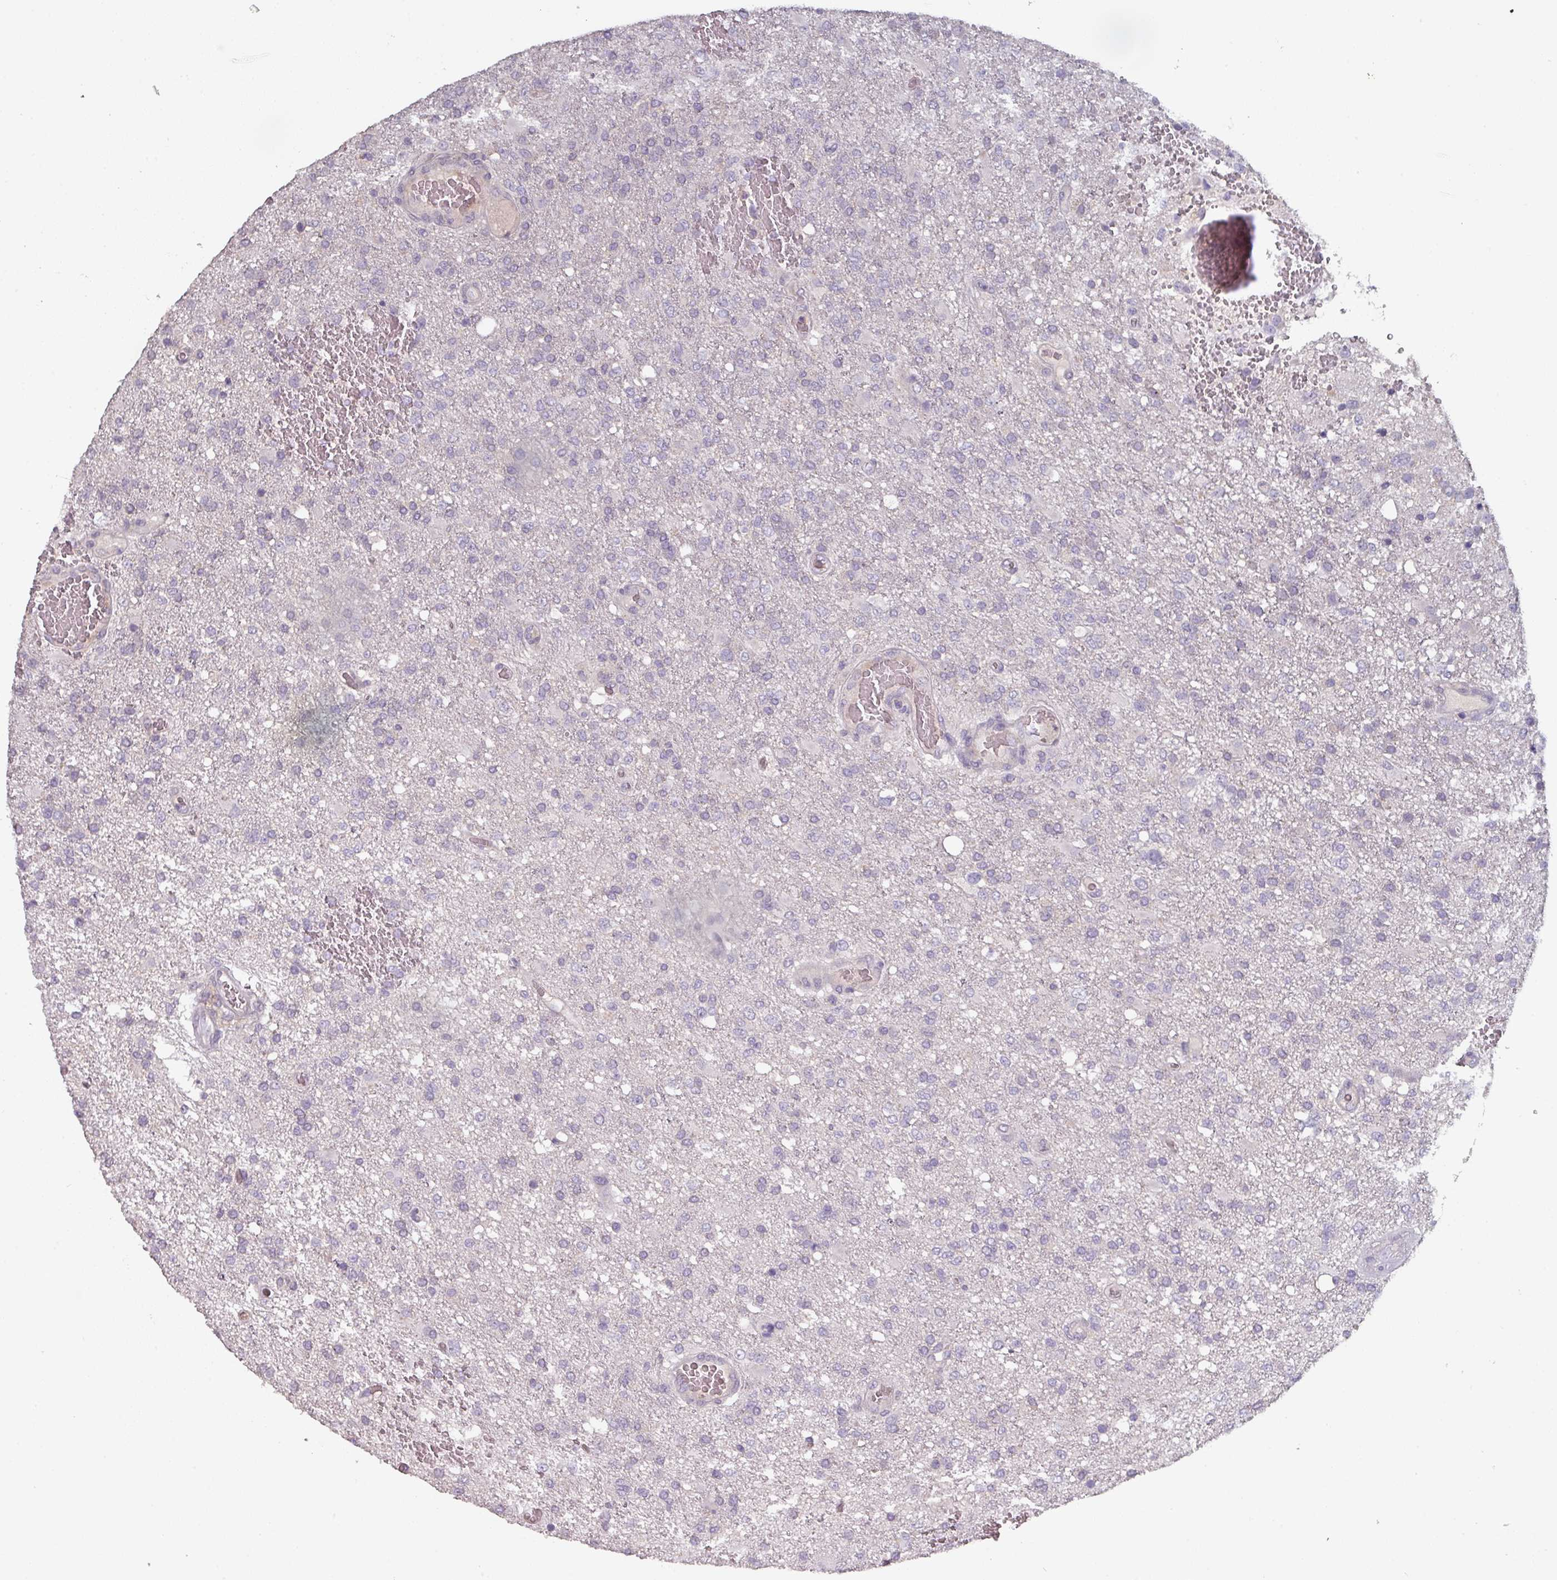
{"staining": {"intensity": "negative", "quantity": "none", "location": "none"}, "tissue": "glioma", "cell_type": "Tumor cells", "image_type": "cancer", "snomed": [{"axis": "morphology", "description": "Glioma, malignant, High grade"}, {"axis": "topography", "description": "Brain"}], "caption": "Tumor cells are negative for protein expression in human glioma.", "gene": "PRAMEF8", "patient": {"sex": "female", "age": 74}}